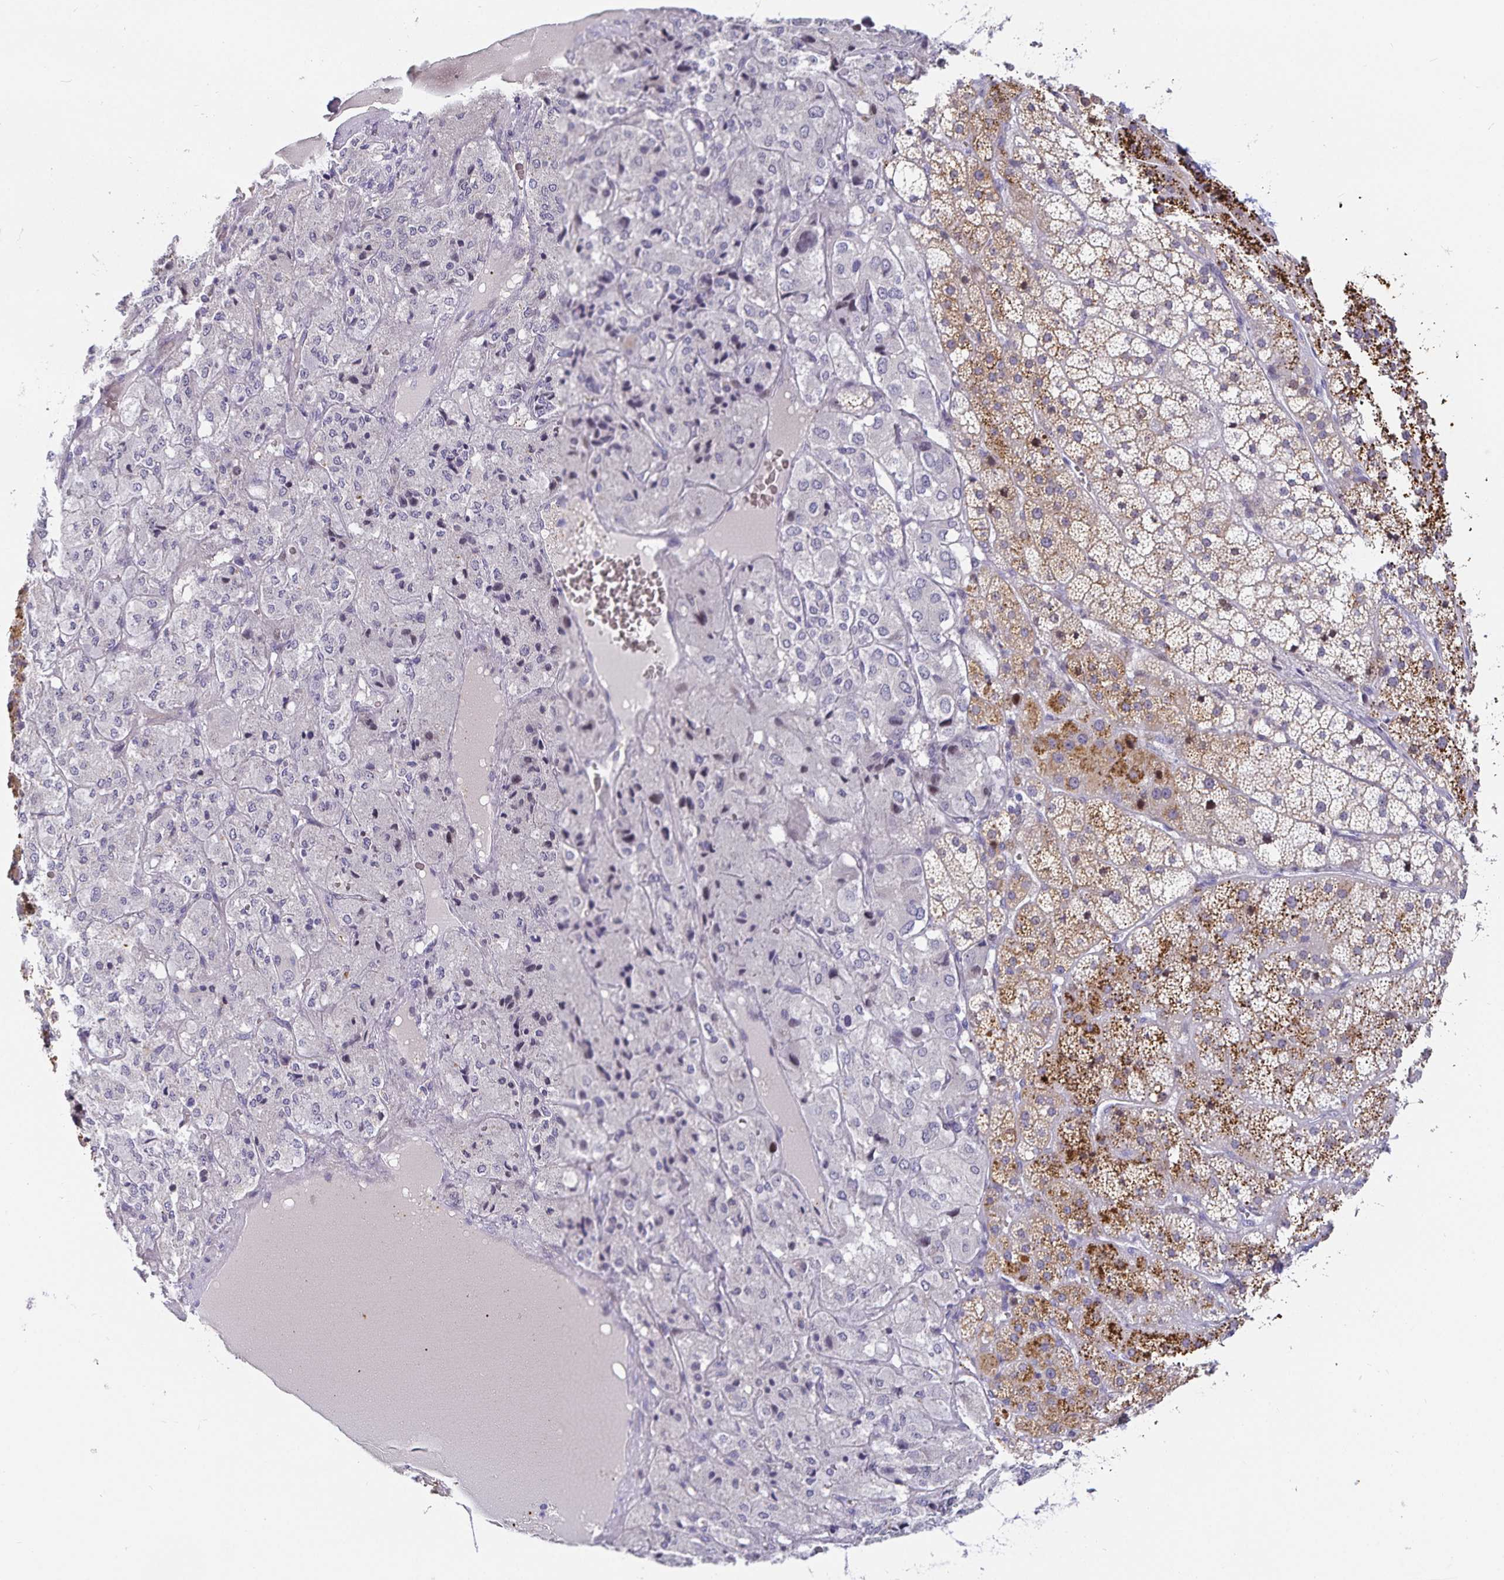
{"staining": {"intensity": "strong", "quantity": "<25%", "location": "cytoplasmic/membranous"}, "tissue": "adrenal gland", "cell_type": "Glandular cells", "image_type": "normal", "snomed": [{"axis": "morphology", "description": "Normal tissue, NOS"}, {"axis": "topography", "description": "Adrenal gland"}], "caption": "A brown stain shows strong cytoplasmic/membranous staining of a protein in glandular cells of benign human adrenal gland. The staining was performed using DAB (3,3'-diaminobenzidine), with brown indicating positive protein expression. Nuclei are stained blue with hematoxylin.", "gene": "KBTBD13", "patient": {"sex": "male", "age": 53}}